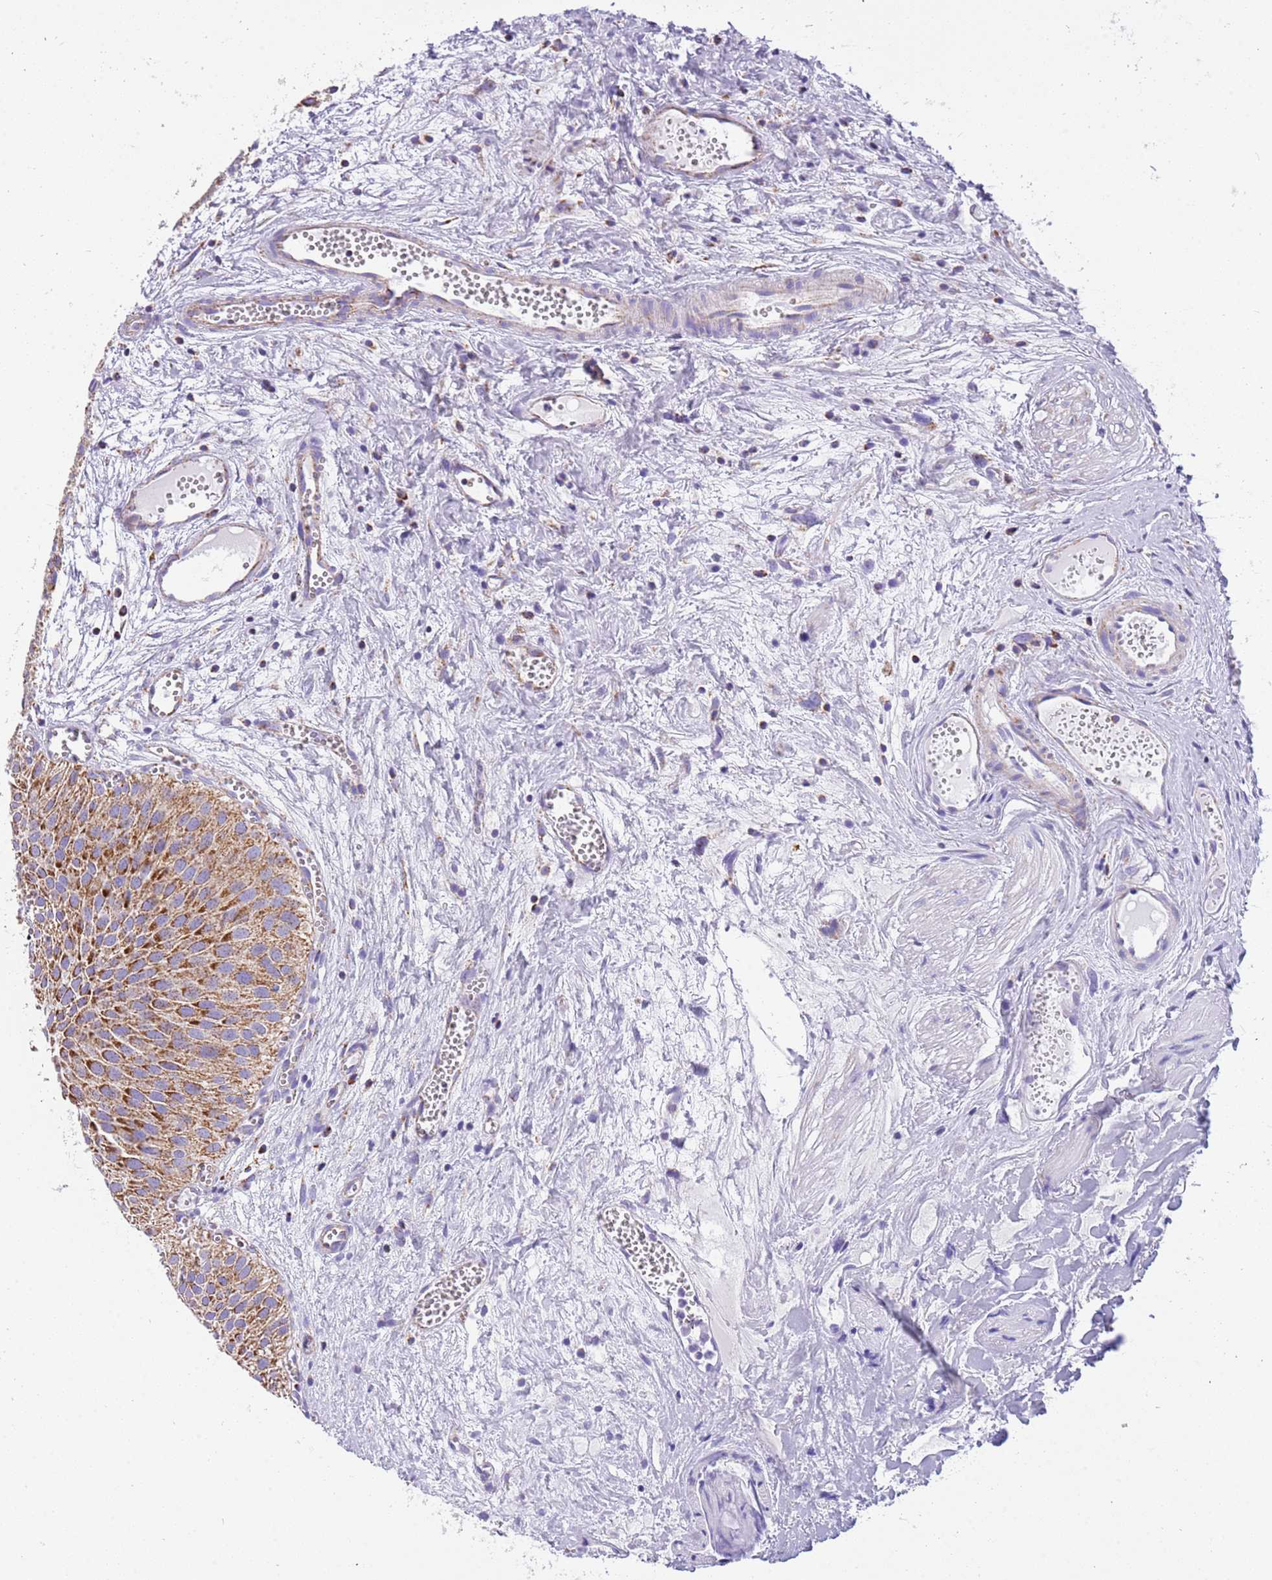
{"staining": {"intensity": "strong", "quantity": ">75%", "location": "cytoplasmic/membranous"}, "tissue": "urothelial cancer", "cell_type": "Tumor cells", "image_type": "cancer", "snomed": [{"axis": "morphology", "description": "Urothelial carcinoma, Low grade"}, {"axis": "topography", "description": "Urinary bladder"}], "caption": "An immunohistochemistry photomicrograph of neoplastic tissue is shown. Protein staining in brown labels strong cytoplasmic/membranous positivity in urothelial cancer within tumor cells.", "gene": "SUCLG2", "patient": {"sex": "male", "age": 88}}